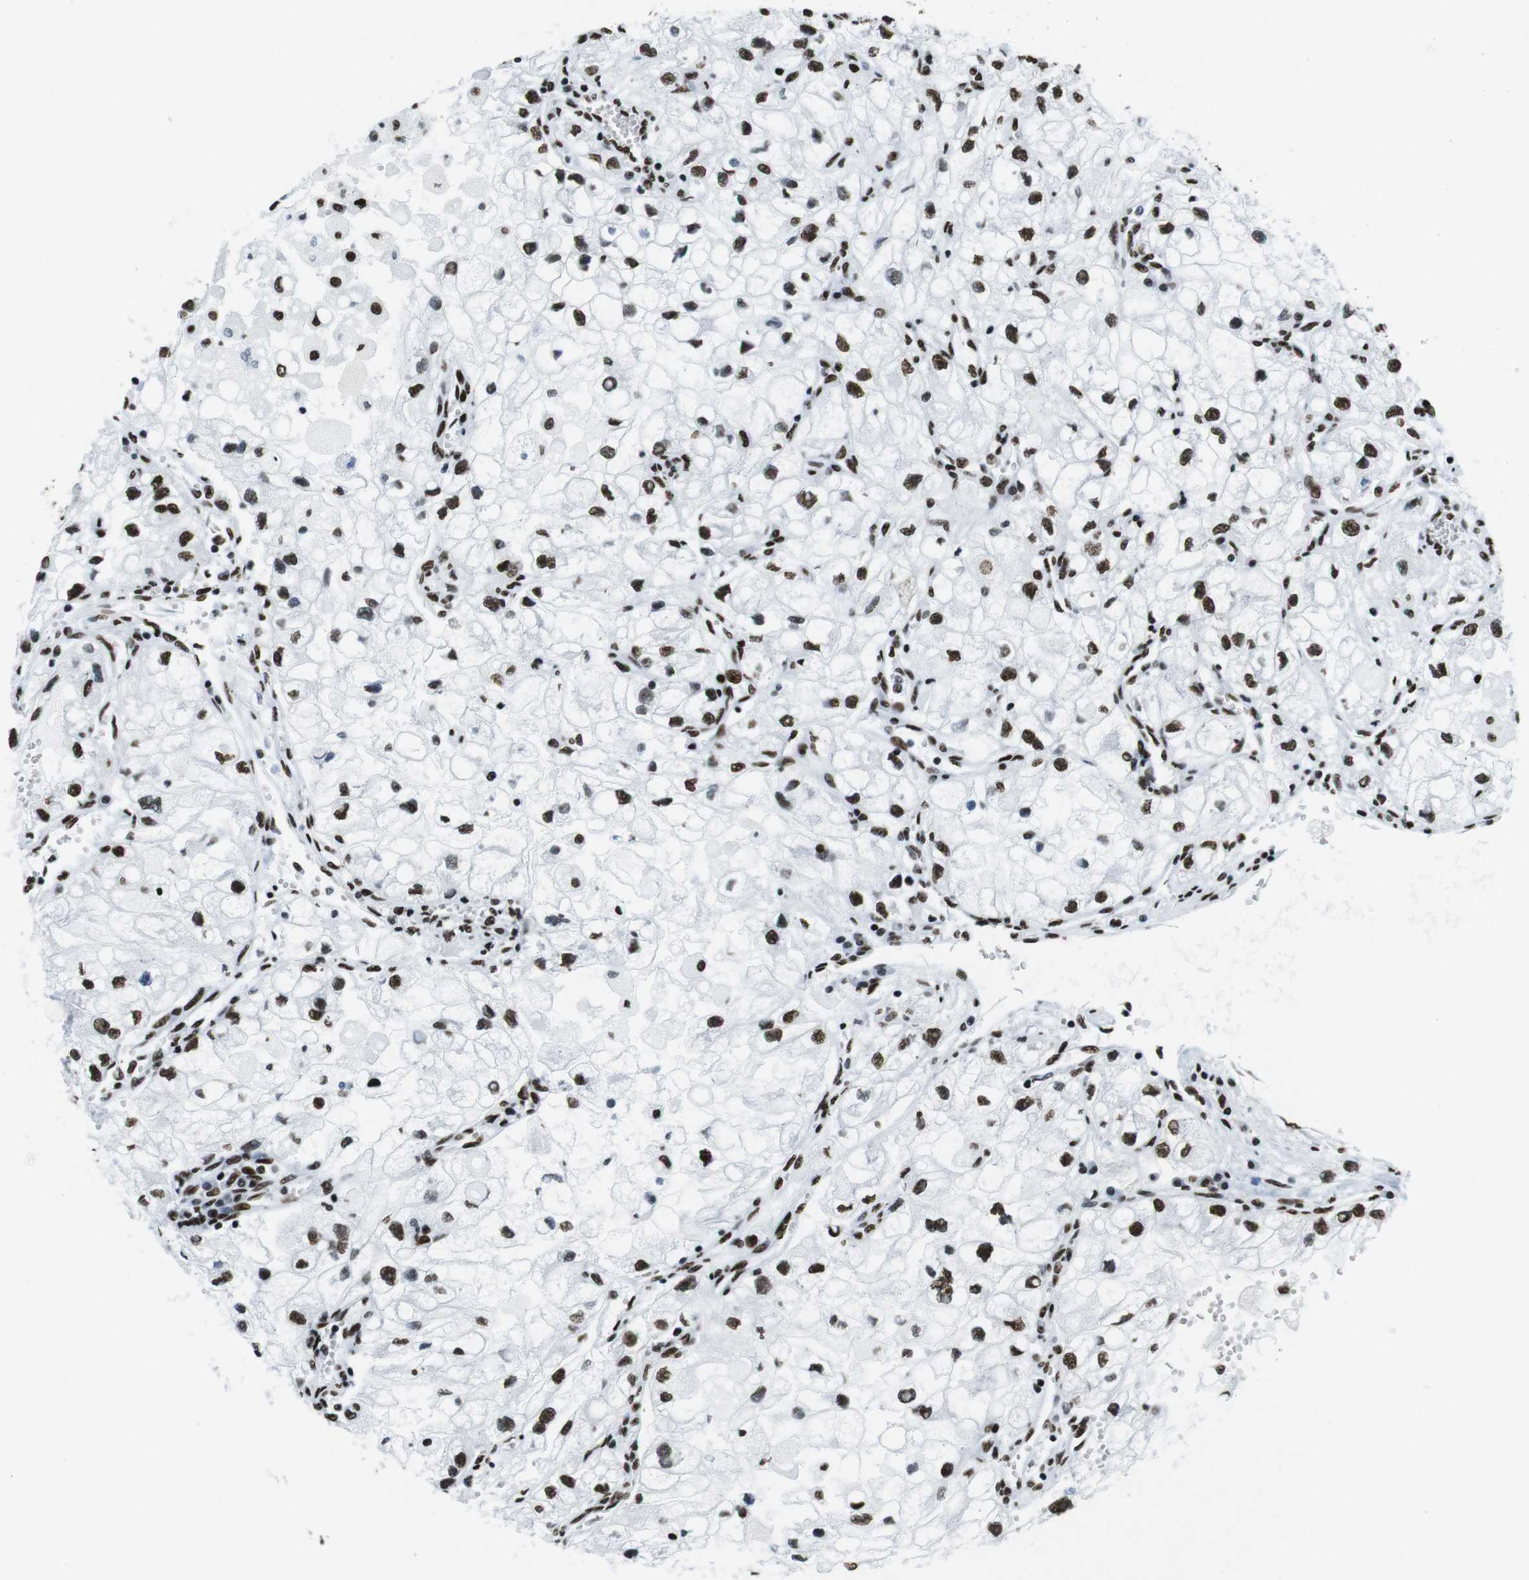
{"staining": {"intensity": "strong", "quantity": ">75%", "location": "nuclear"}, "tissue": "renal cancer", "cell_type": "Tumor cells", "image_type": "cancer", "snomed": [{"axis": "morphology", "description": "Adenocarcinoma, NOS"}, {"axis": "topography", "description": "Kidney"}], "caption": "This image shows IHC staining of human renal cancer, with high strong nuclear positivity in approximately >75% of tumor cells.", "gene": "CITED2", "patient": {"sex": "female", "age": 70}}